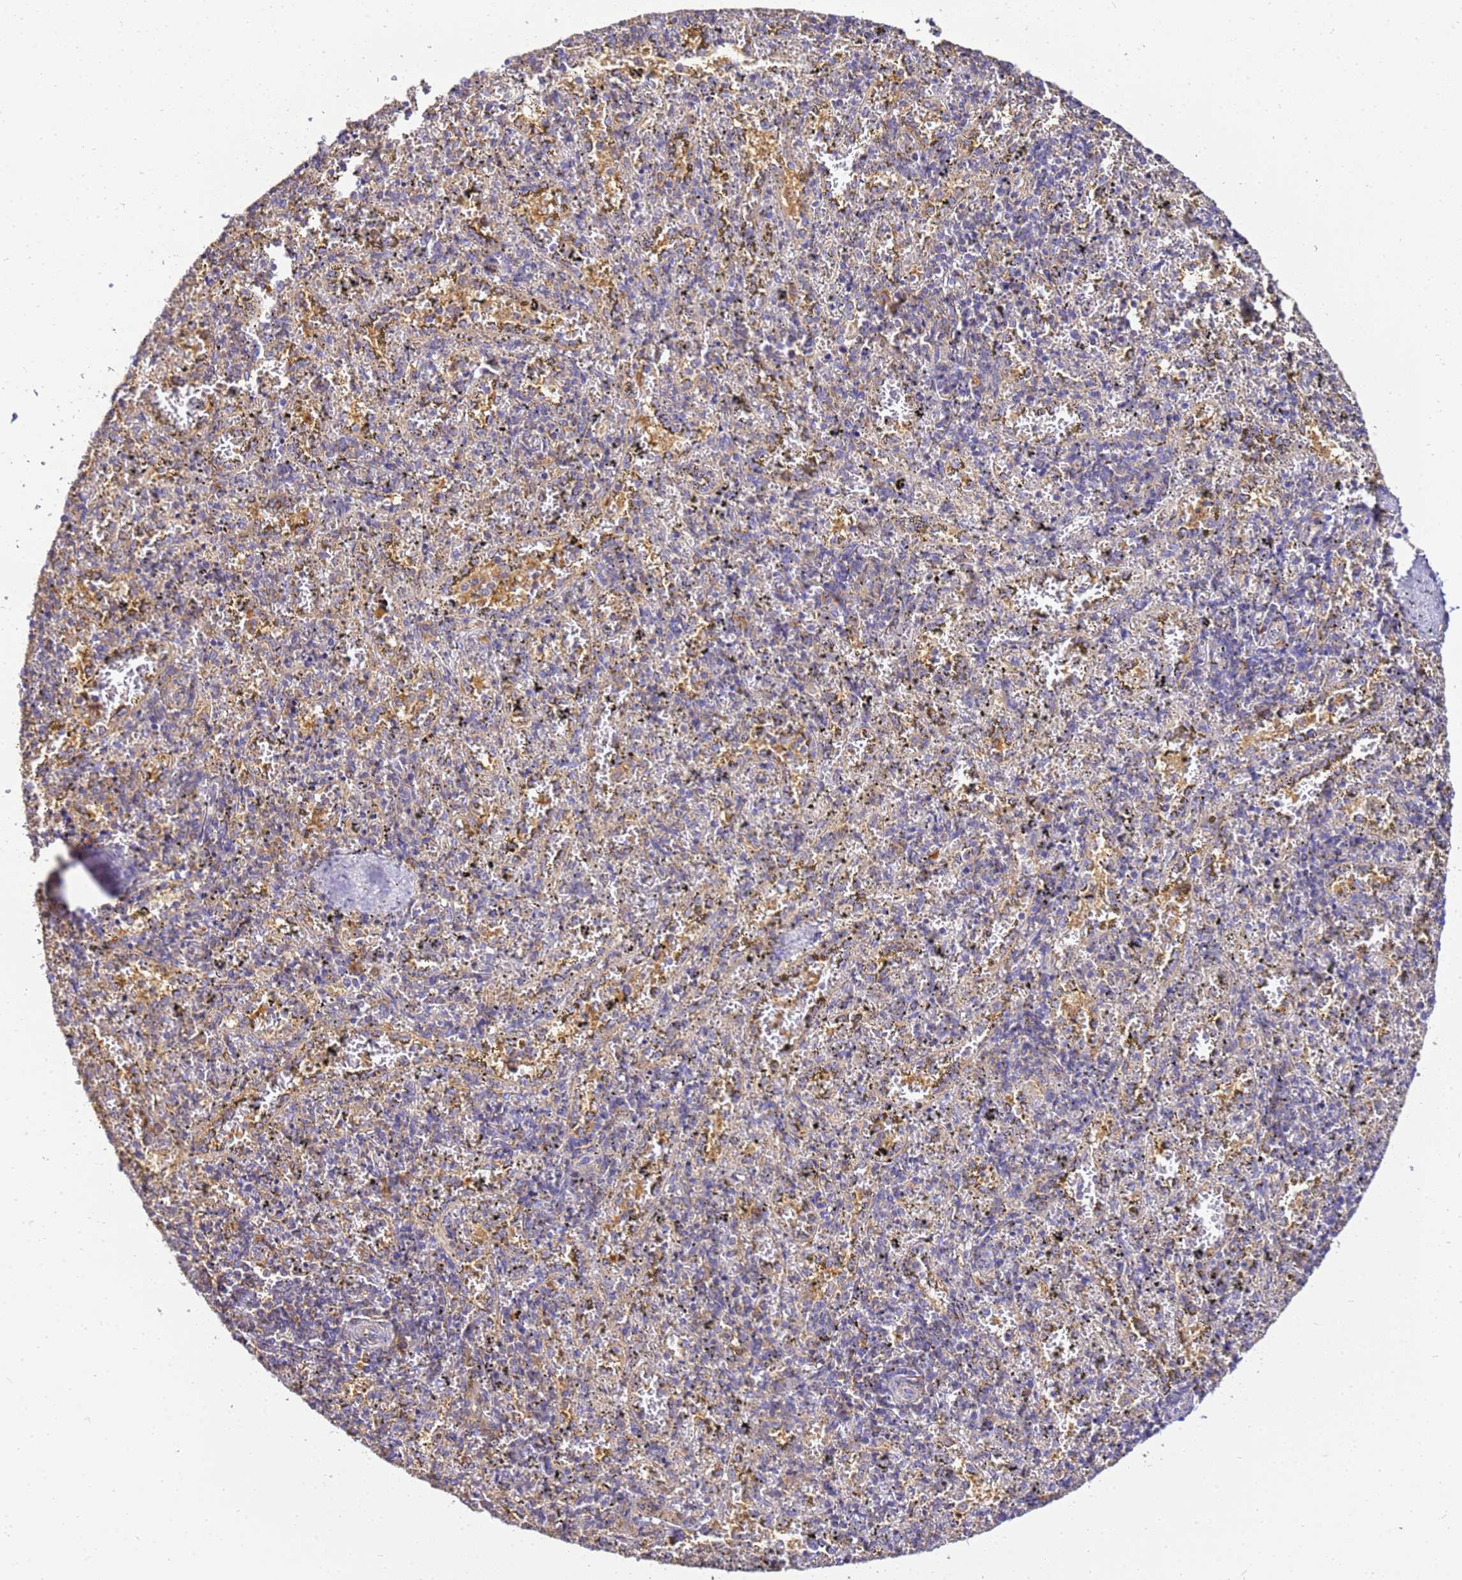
{"staining": {"intensity": "negative", "quantity": "none", "location": "none"}, "tissue": "spleen", "cell_type": "Cells in red pulp", "image_type": "normal", "snomed": [{"axis": "morphology", "description": "Normal tissue, NOS"}, {"axis": "topography", "description": "Spleen"}], "caption": "The immunohistochemistry micrograph has no significant expression in cells in red pulp of spleen. The staining was performed using DAB (3,3'-diaminobenzidine) to visualize the protein expression in brown, while the nuclei were stained in blue with hematoxylin (Magnification: 20x).", "gene": "NARS1", "patient": {"sex": "male", "age": 11}}